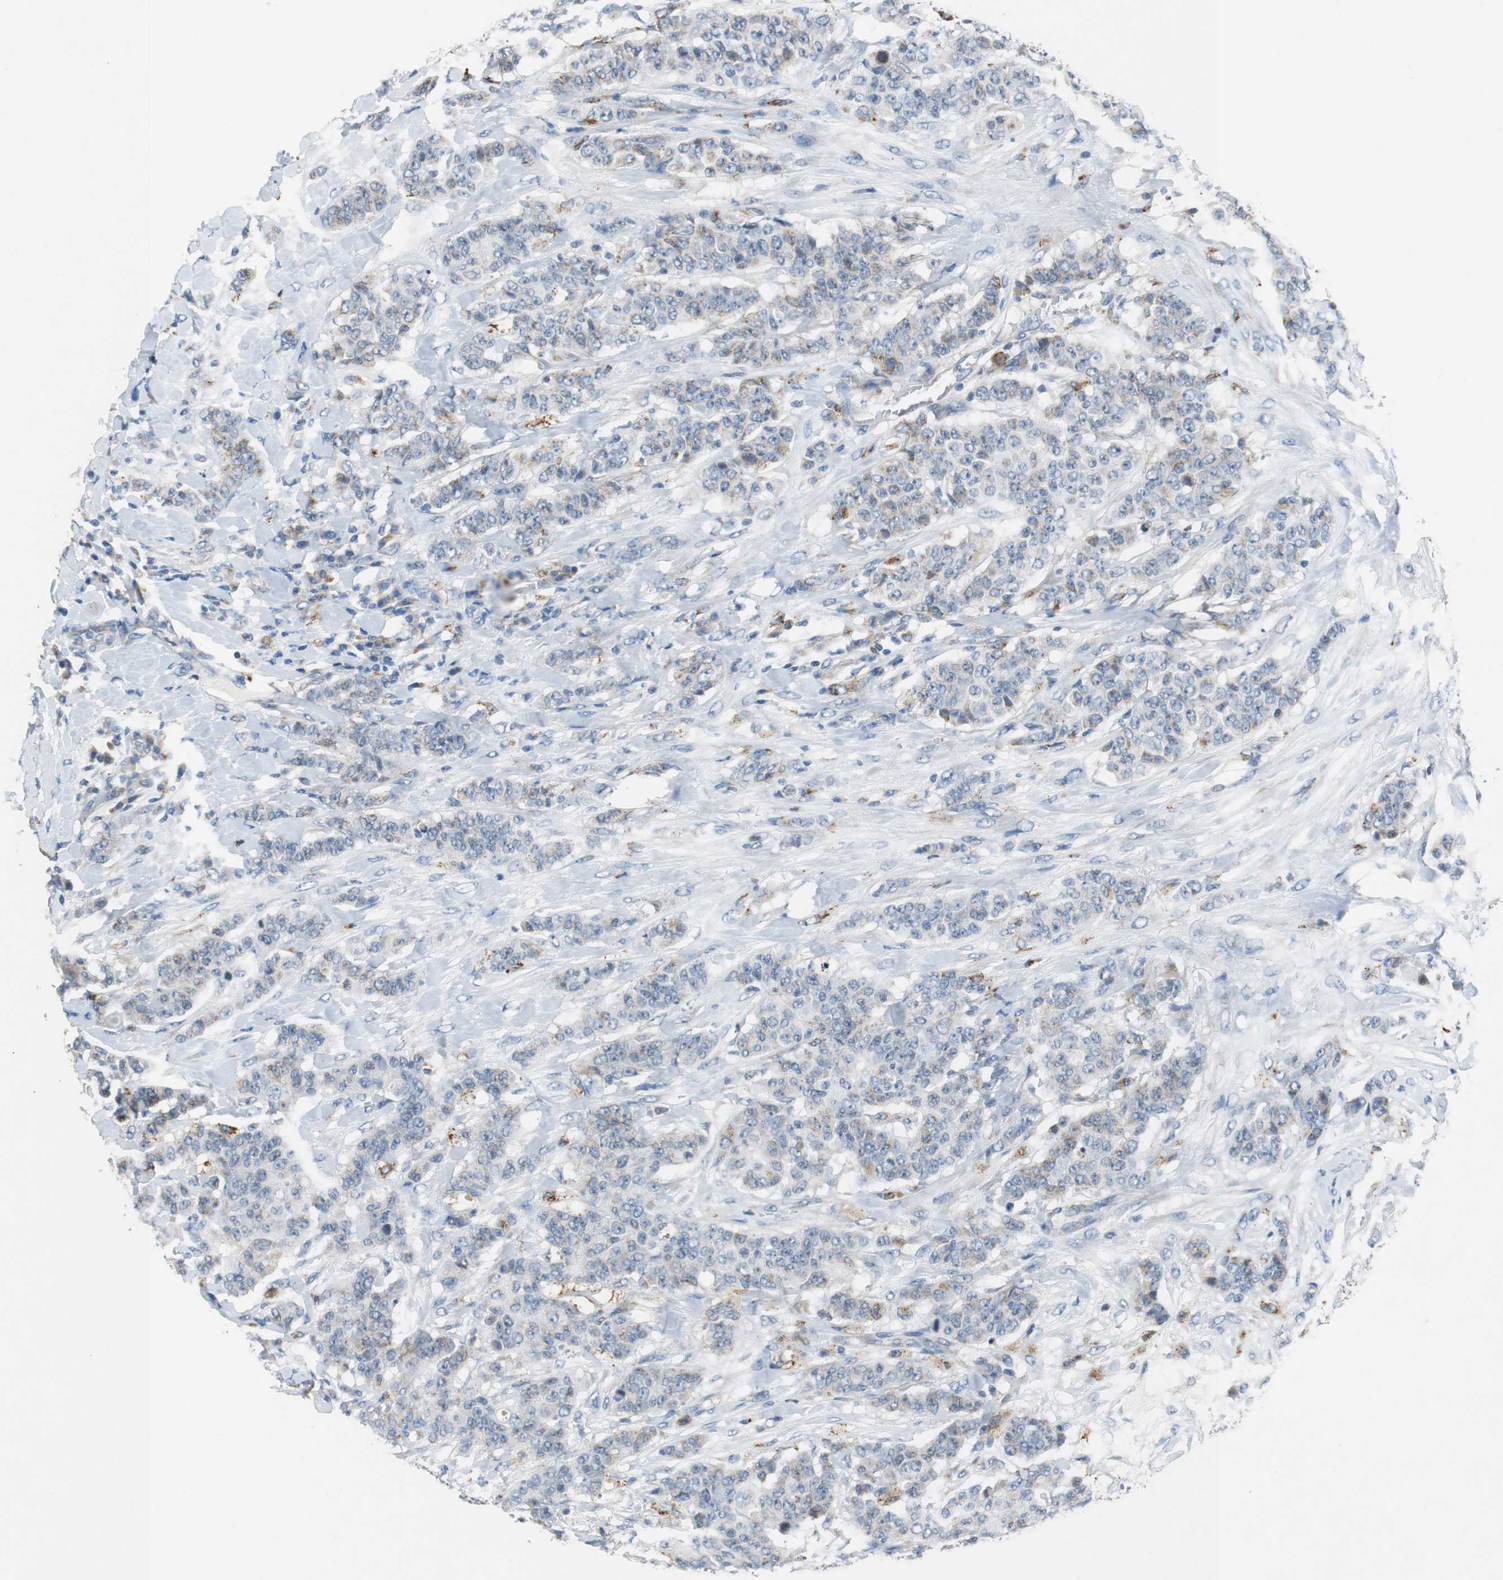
{"staining": {"intensity": "weak", "quantity": "25%-75%", "location": "cytoplasmic/membranous"}, "tissue": "breast cancer", "cell_type": "Tumor cells", "image_type": "cancer", "snomed": [{"axis": "morphology", "description": "Duct carcinoma"}, {"axis": "topography", "description": "Breast"}], "caption": "Tumor cells reveal low levels of weak cytoplasmic/membranous expression in approximately 25%-75% of cells in human intraductal carcinoma (breast).", "gene": "NLGN1", "patient": {"sex": "female", "age": 40}}